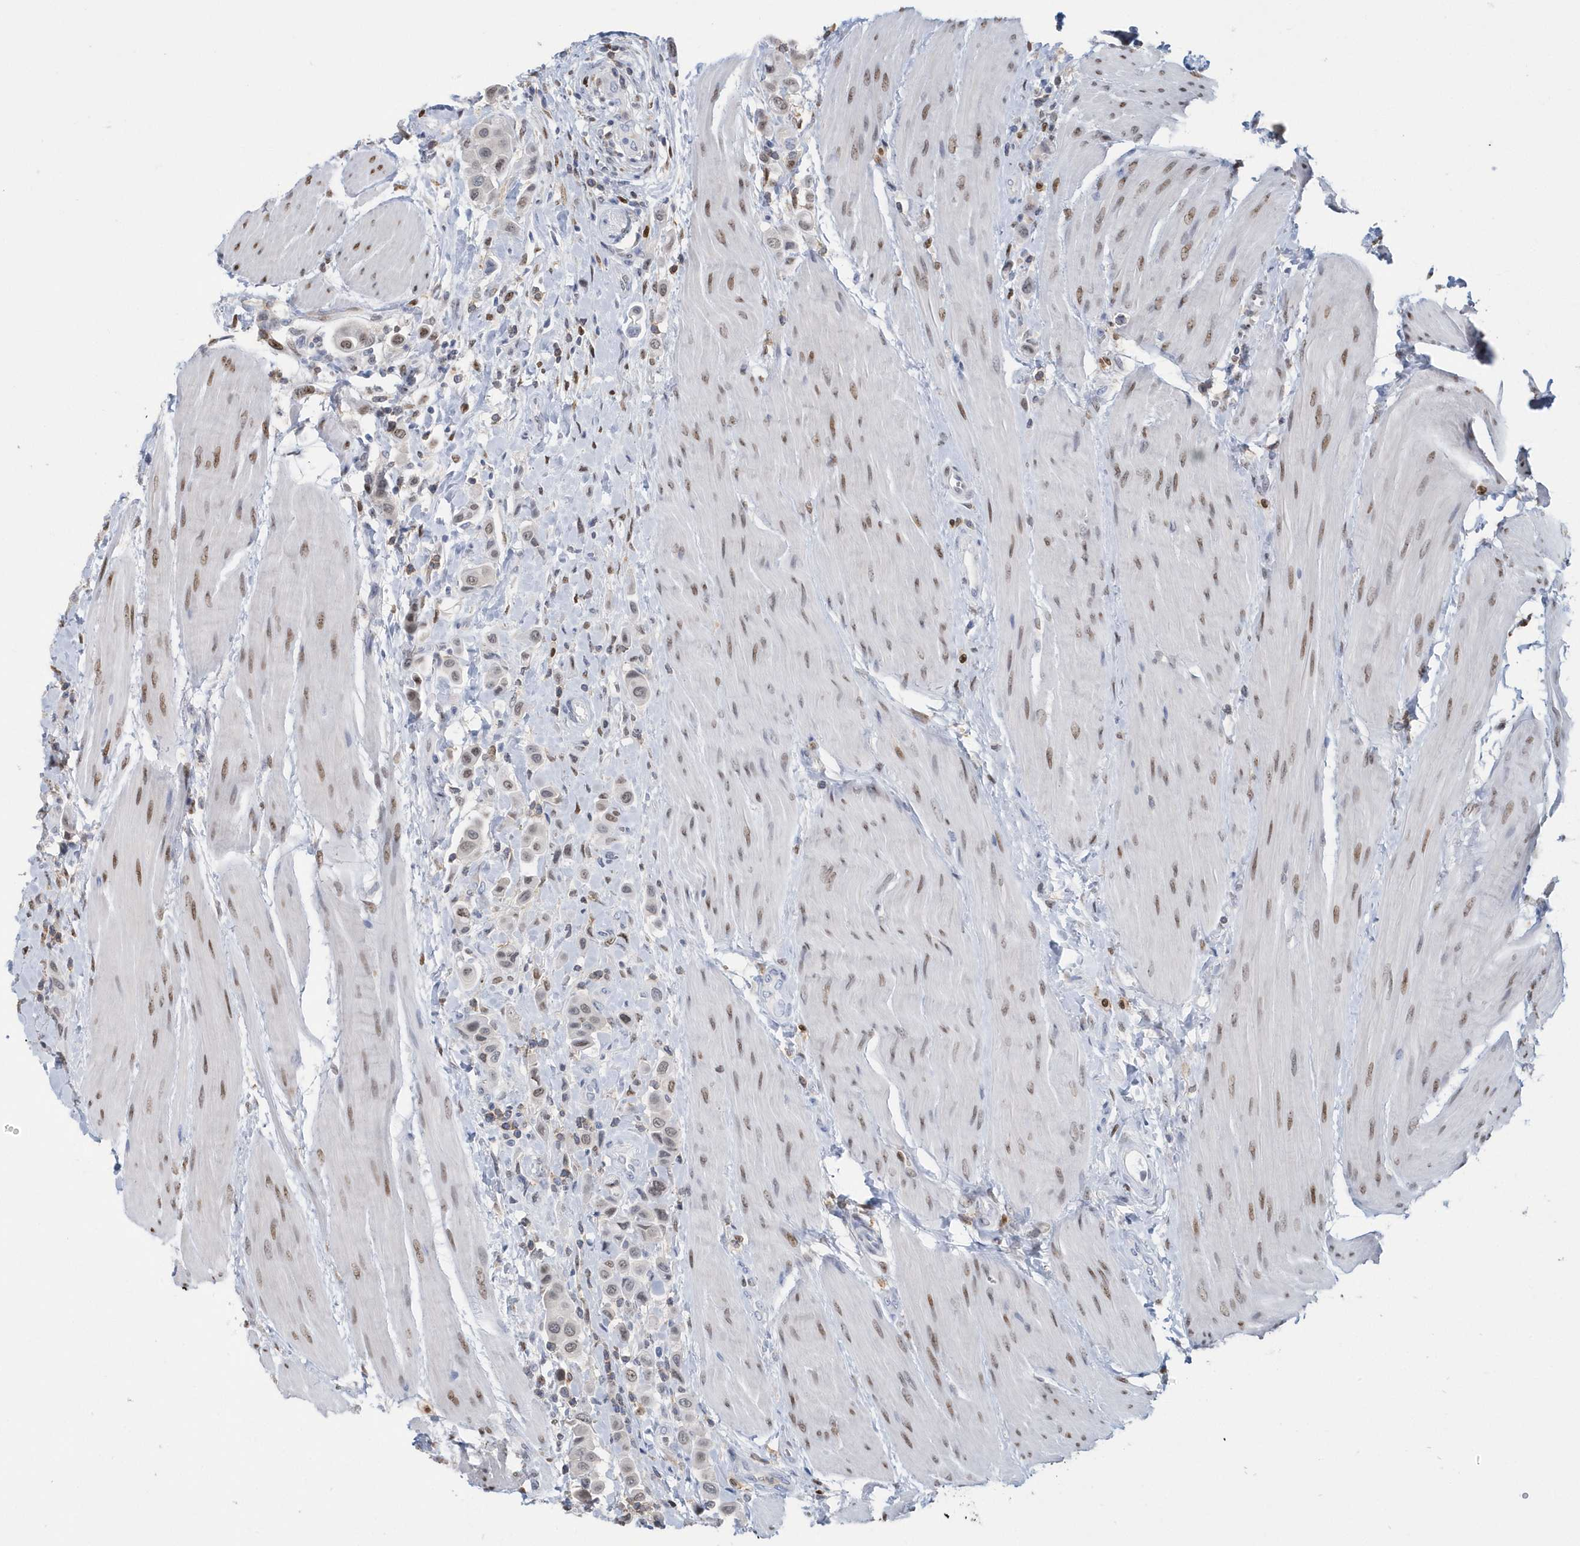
{"staining": {"intensity": "moderate", "quantity": "<25%", "location": "nuclear"}, "tissue": "urothelial cancer", "cell_type": "Tumor cells", "image_type": "cancer", "snomed": [{"axis": "morphology", "description": "Urothelial carcinoma, High grade"}, {"axis": "topography", "description": "Urinary bladder"}], "caption": "IHC (DAB (3,3'-diaminobenzidine)) staining of human high-grade urothelial carcinoma displays moderate nuclear protein expression in approximately <25% of tumor cells. (Brightfield microscopy of DAB IHC at high magnification).", "gene": "MACROH2A2", "patient": {"sex": "male", "age": 50}}